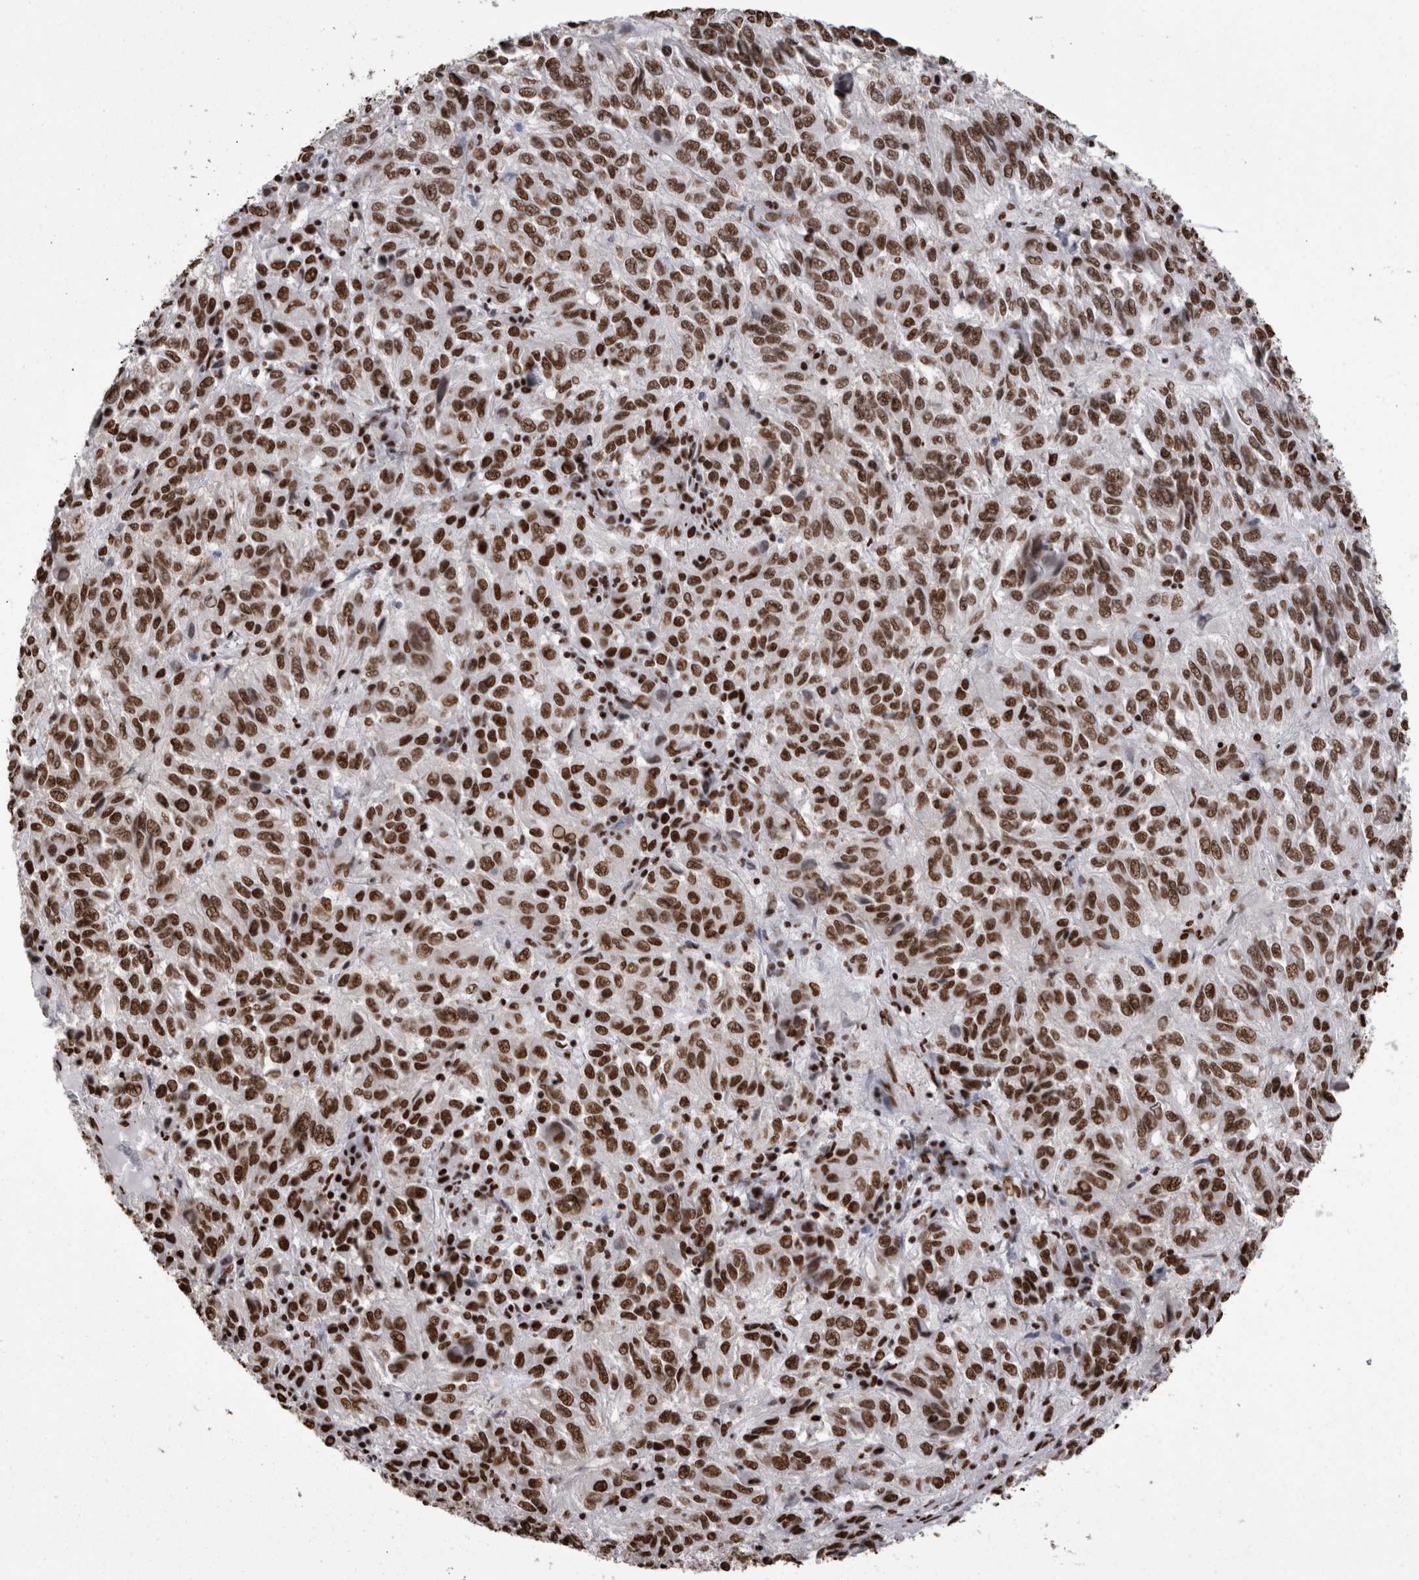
{"staining": {"intensity": "strong", "quantity": ">75%", "location": "nuclear"}, "tissue": "melanoma", "cell_type": "Tumor cells", "image_type": "cancer", "snomed": [{"axis": "morphology", "description": "Malignant melanoma, Metastatic site"}, {"axis": "topography", "description": "Lung"}], "caption": "A high amount of strong nuclear positivity is seen in about >75% of tumor cells in melanoma tissue. The staining was performed using DAB (3,3'-diaminobenzidine) to visualize the protein expression in brown, while the nuclei were stained in blue with hematoxylin (Magnification: 20x).", "gene": "HNRNPM", "patient": {"sex": "male", "age": 64}}